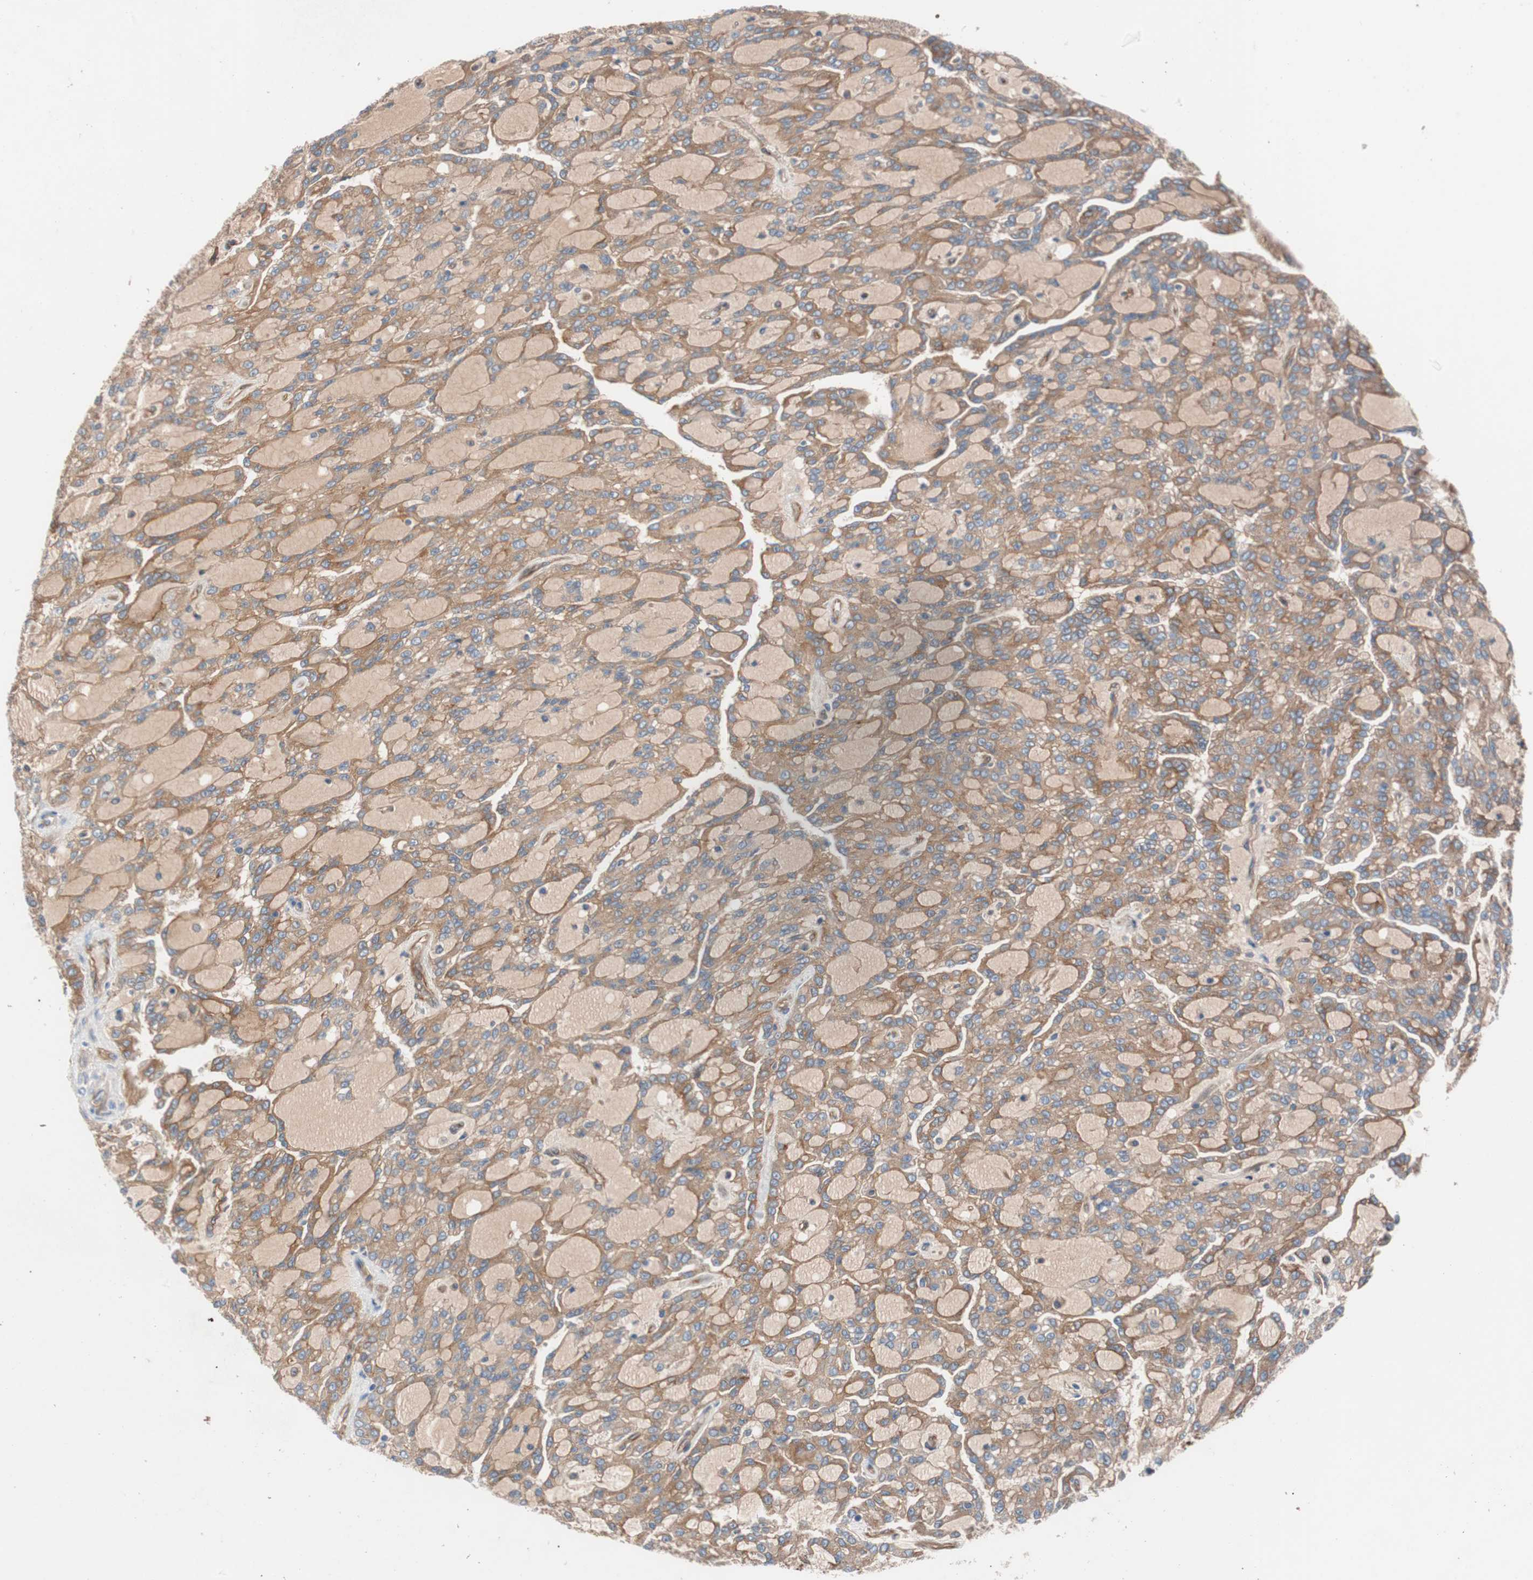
{"staining": {"intensity": "weak", "quantity": ">75%", "location": "cytoplasmic/membranous"}, "tissue": "renal cancer", "cell_type": "Tumor cells", "image_type": "cancer", "snomed": [{"axis": "morphology", "description": "Adenocarcinoma, NOS"}, {"axis": "topography", "description": "Kidney"}], "caption": "The immunohistochemical stain shows weak cytoplasmic/membranous positivity in tumor cells of renal cancer (adenocarcinoma) tissue.", "gene": "SPINT1", "patient": {"sex": "male", "age": 63}}